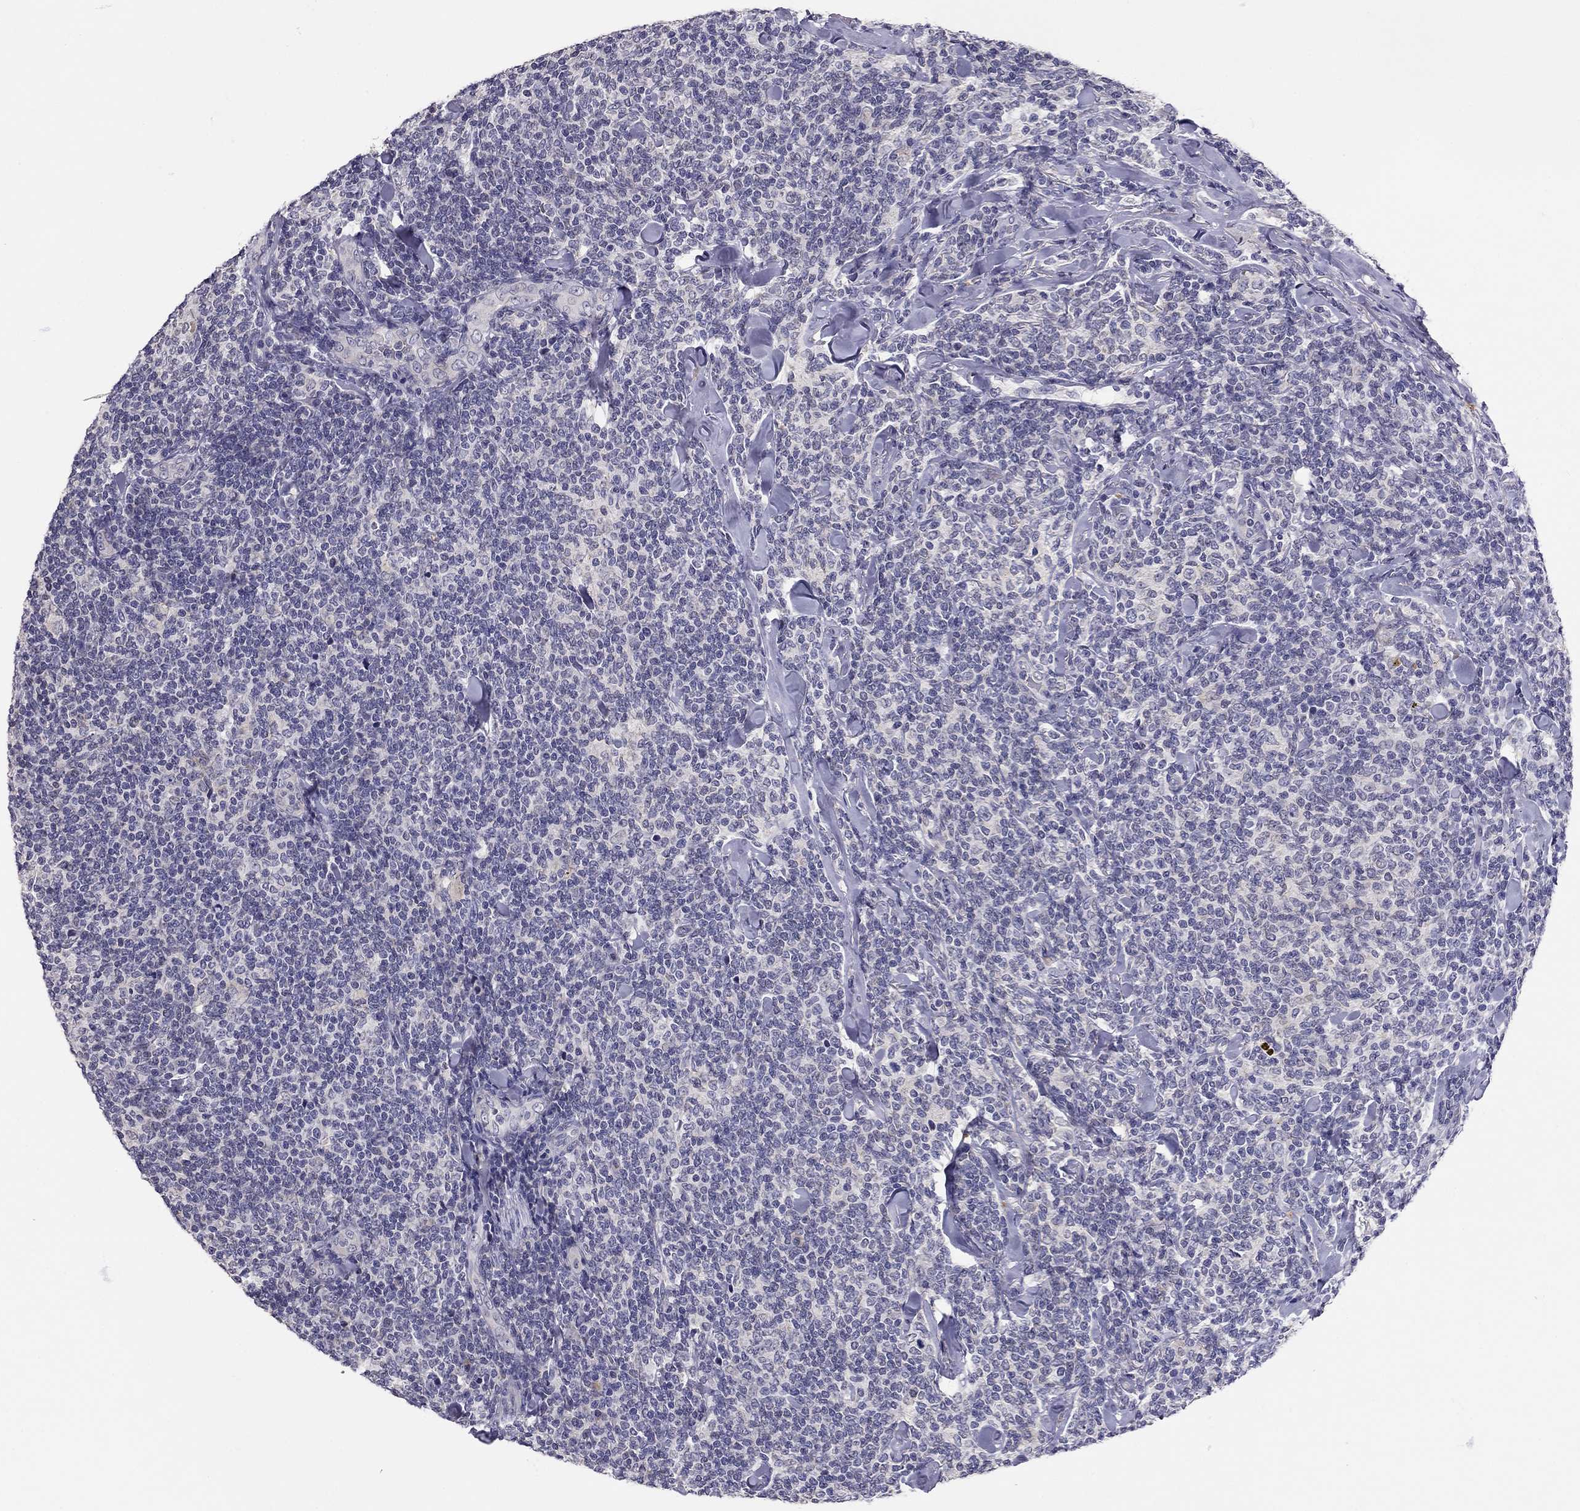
{"staining": {"intensity": "negative", "quantity": "none", "location": "none"}, "tissue": "lymphoma", "cell_type": "Tumor cells", "image_type": "cancer", "snomed": [{"axis": "morphology", "description": "Malignant lymphoma, non-Hodgkin's type, Low grade"}, {"axis": "topography", "description": "Lymph node"}], "caption": "A high-resolution photomicrograph shows immunohistochemistry staining of lymphoma, which reveals no significant staining in tumor cells.", "gene": "SCARB1", "patient": {"sex": "female", "age": 56}}